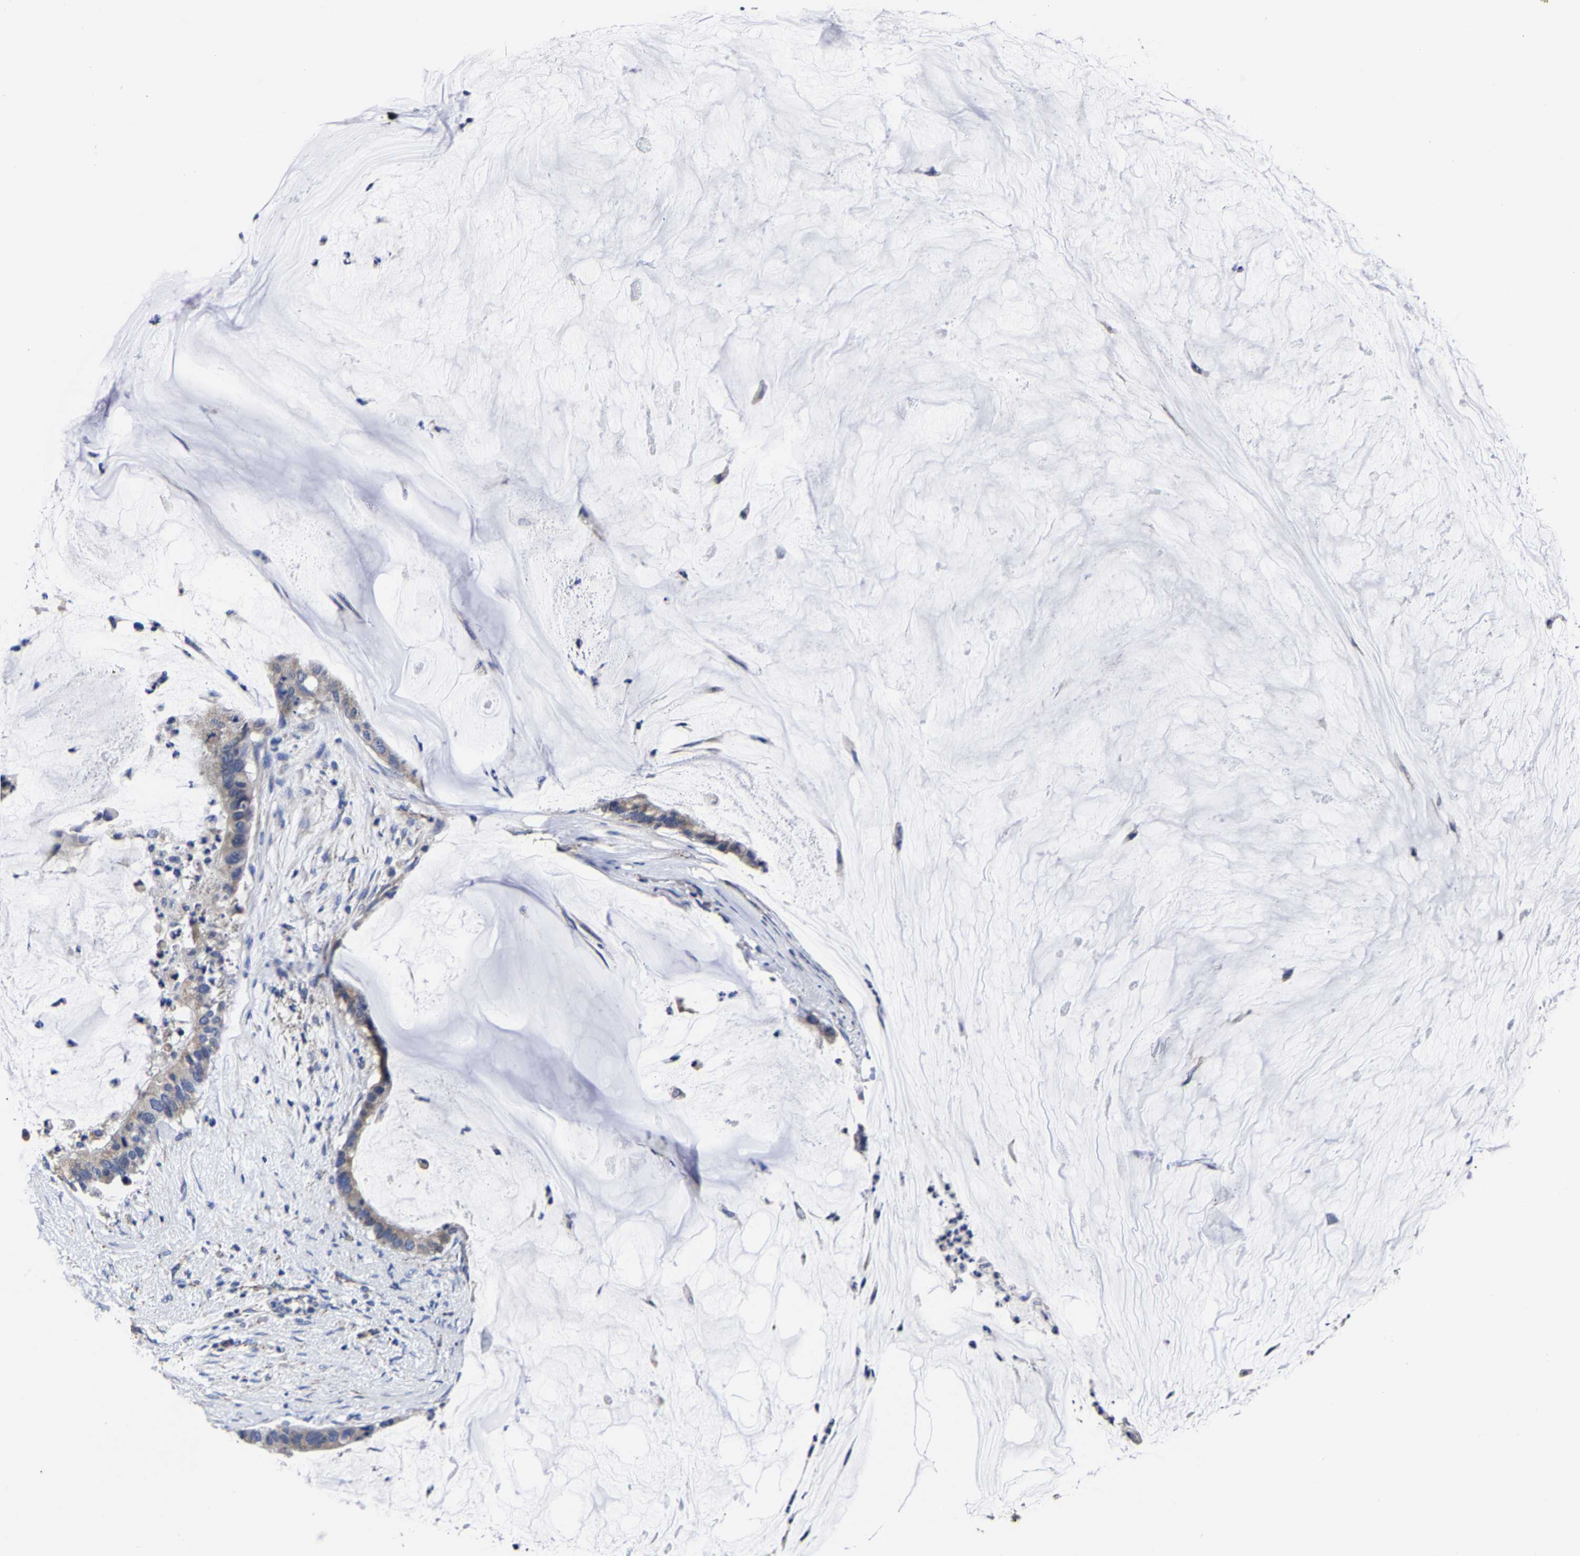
{"staining": {"intensity": "negative", "quantity": "none", "location": "none"}, "tissue": "pancreatic cancer", "cell_type": "Tumor cells", "image_type": "cancer", "snomed": [{"axis": "morphology", "description": "Adenocarcinoma, NOS"}, {"axis": "topography", "description": "Pancreas"}], "caption": "Immunohistochemistry (IHC) histopathology image of human pancreatic adenocarcinoma stained for a protein (brown), which exhibits no expression in tumor cells. (Stains: DAB (3,3'-diaminobenzidine) IHC with hematoxylin counter stain, Microscopy: brightfield microscopy at high magnification).", "gene": "AASS", "patient": {"sex": "male", "age": 41}}